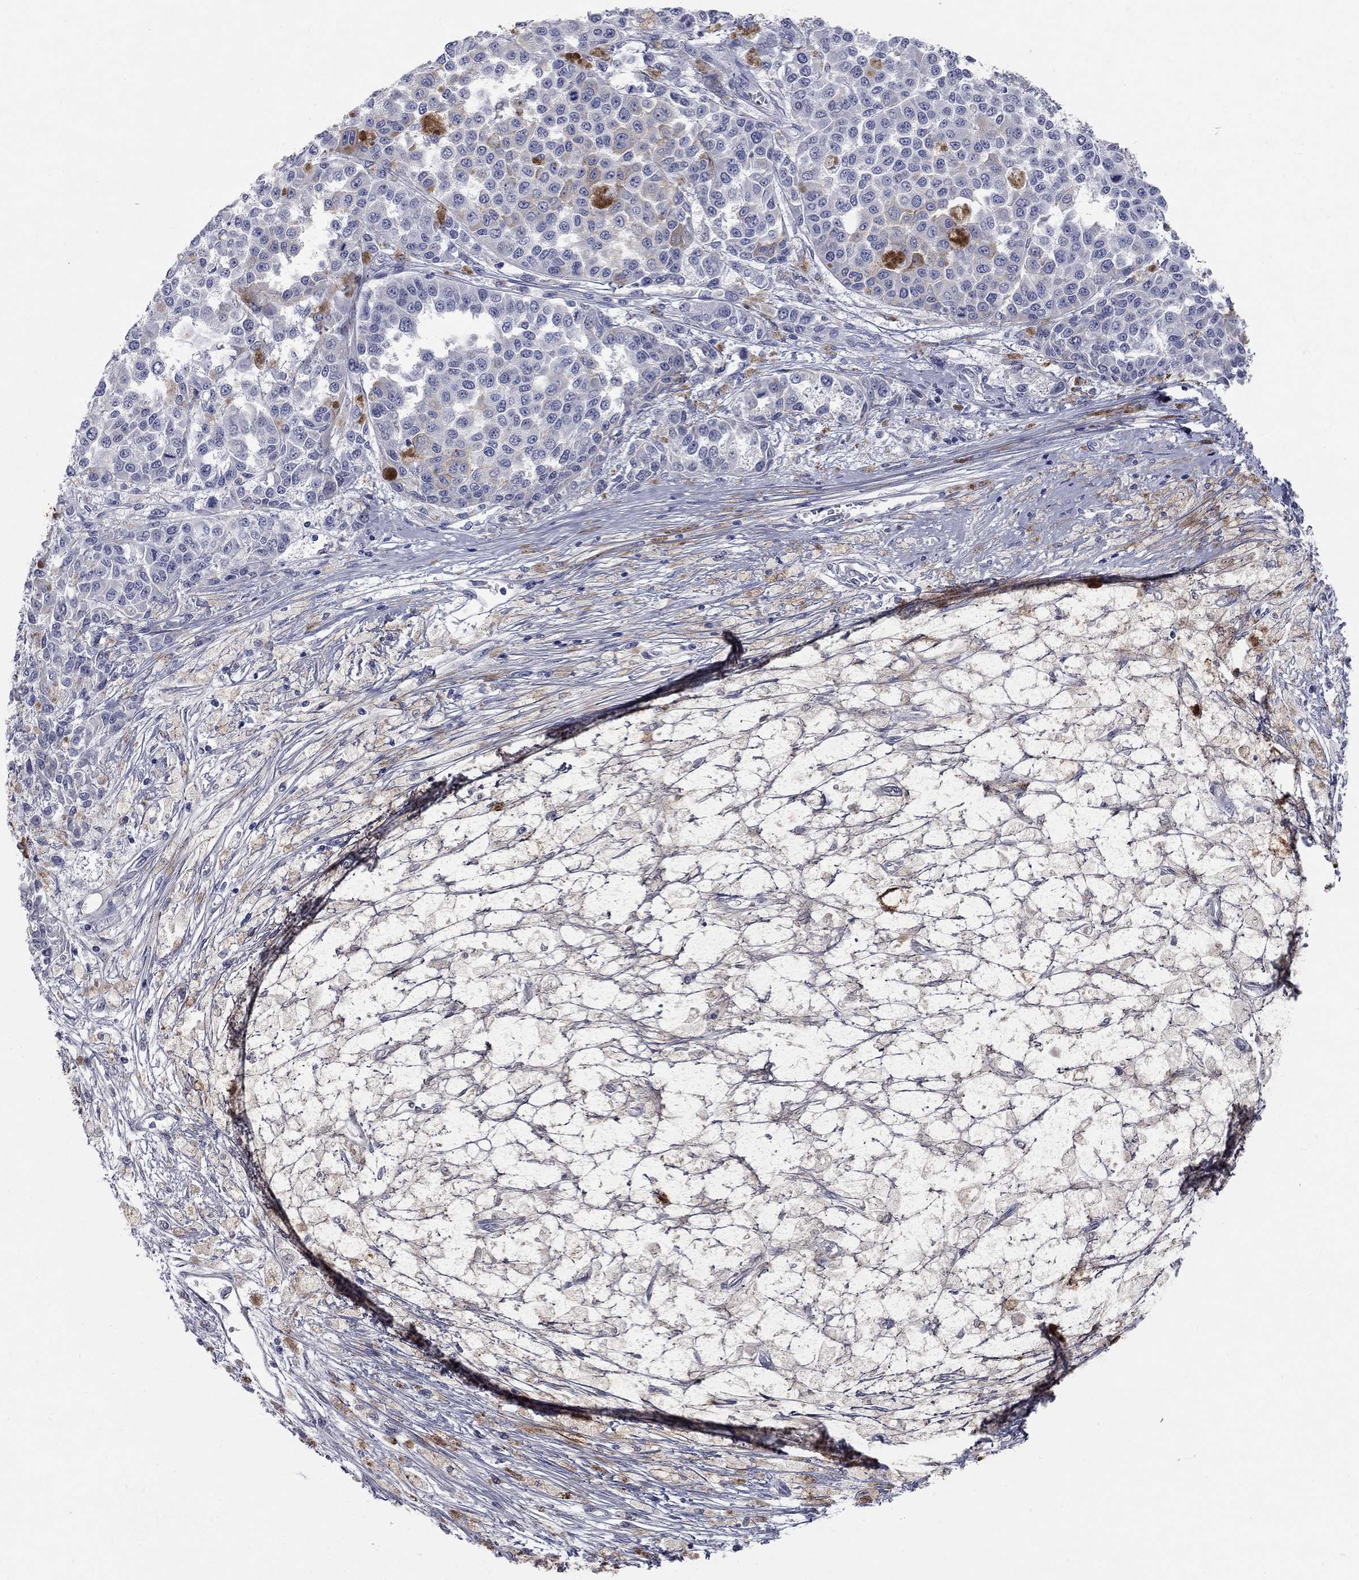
{"staining": {"intensity": "negative", "quantity": "none", "location": "none"}, "tissue": "melanoma", "cell_type": "Tumor cells", "image_type": "cancer", "snomed": [{"axis": "morphology", "description": "Malignant melanoma, NOS"}, {"axis": "topography", "description": "Skin"}], "caption": "An image of human melanoma is negative for staining in tumor cells.", "gene": "SYT12", "patient": {"sex": "female", "age": 58}}